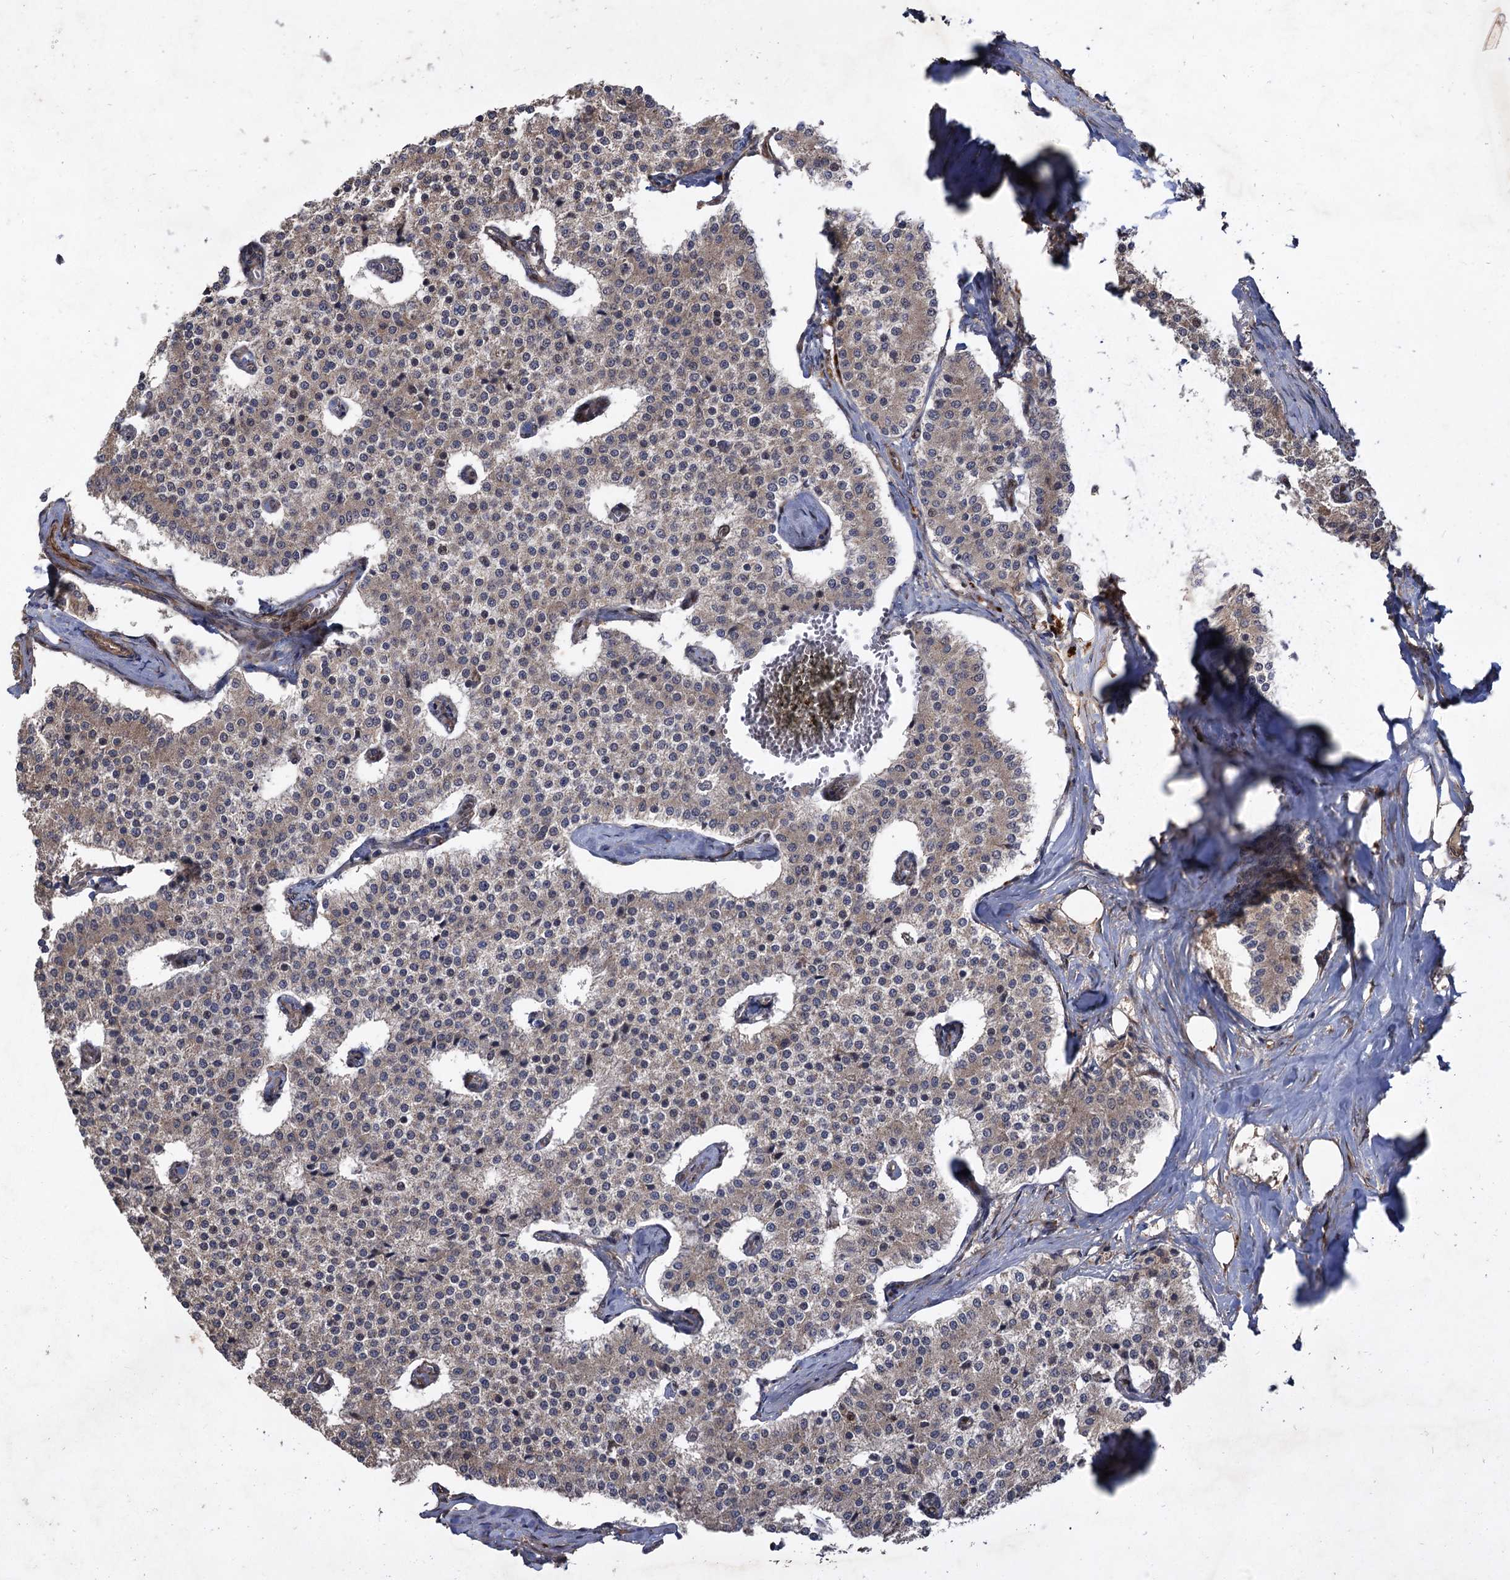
{"staining": {"intensity": "negative", "quantity": "none", "location": "none"}, "tissue": "carcinoid", "cell_type": "Tumor cells", "image_type": "cancer", "snomed": [{"axis": "morphology", "description": "Carcinoid, malignant, NOS"}, {"axis": "topography", "description": "Colon"}], "caption": "Immunohistochemistry of human malignant carcinoid reveals no positivity in tumor cells. (DAB (3,3'-diaminobenzidine) IHC visualized using brightfield microscopy, high magnification).", "gene": "NUDT22", "patient": {"sex": "female", "age": 52}}